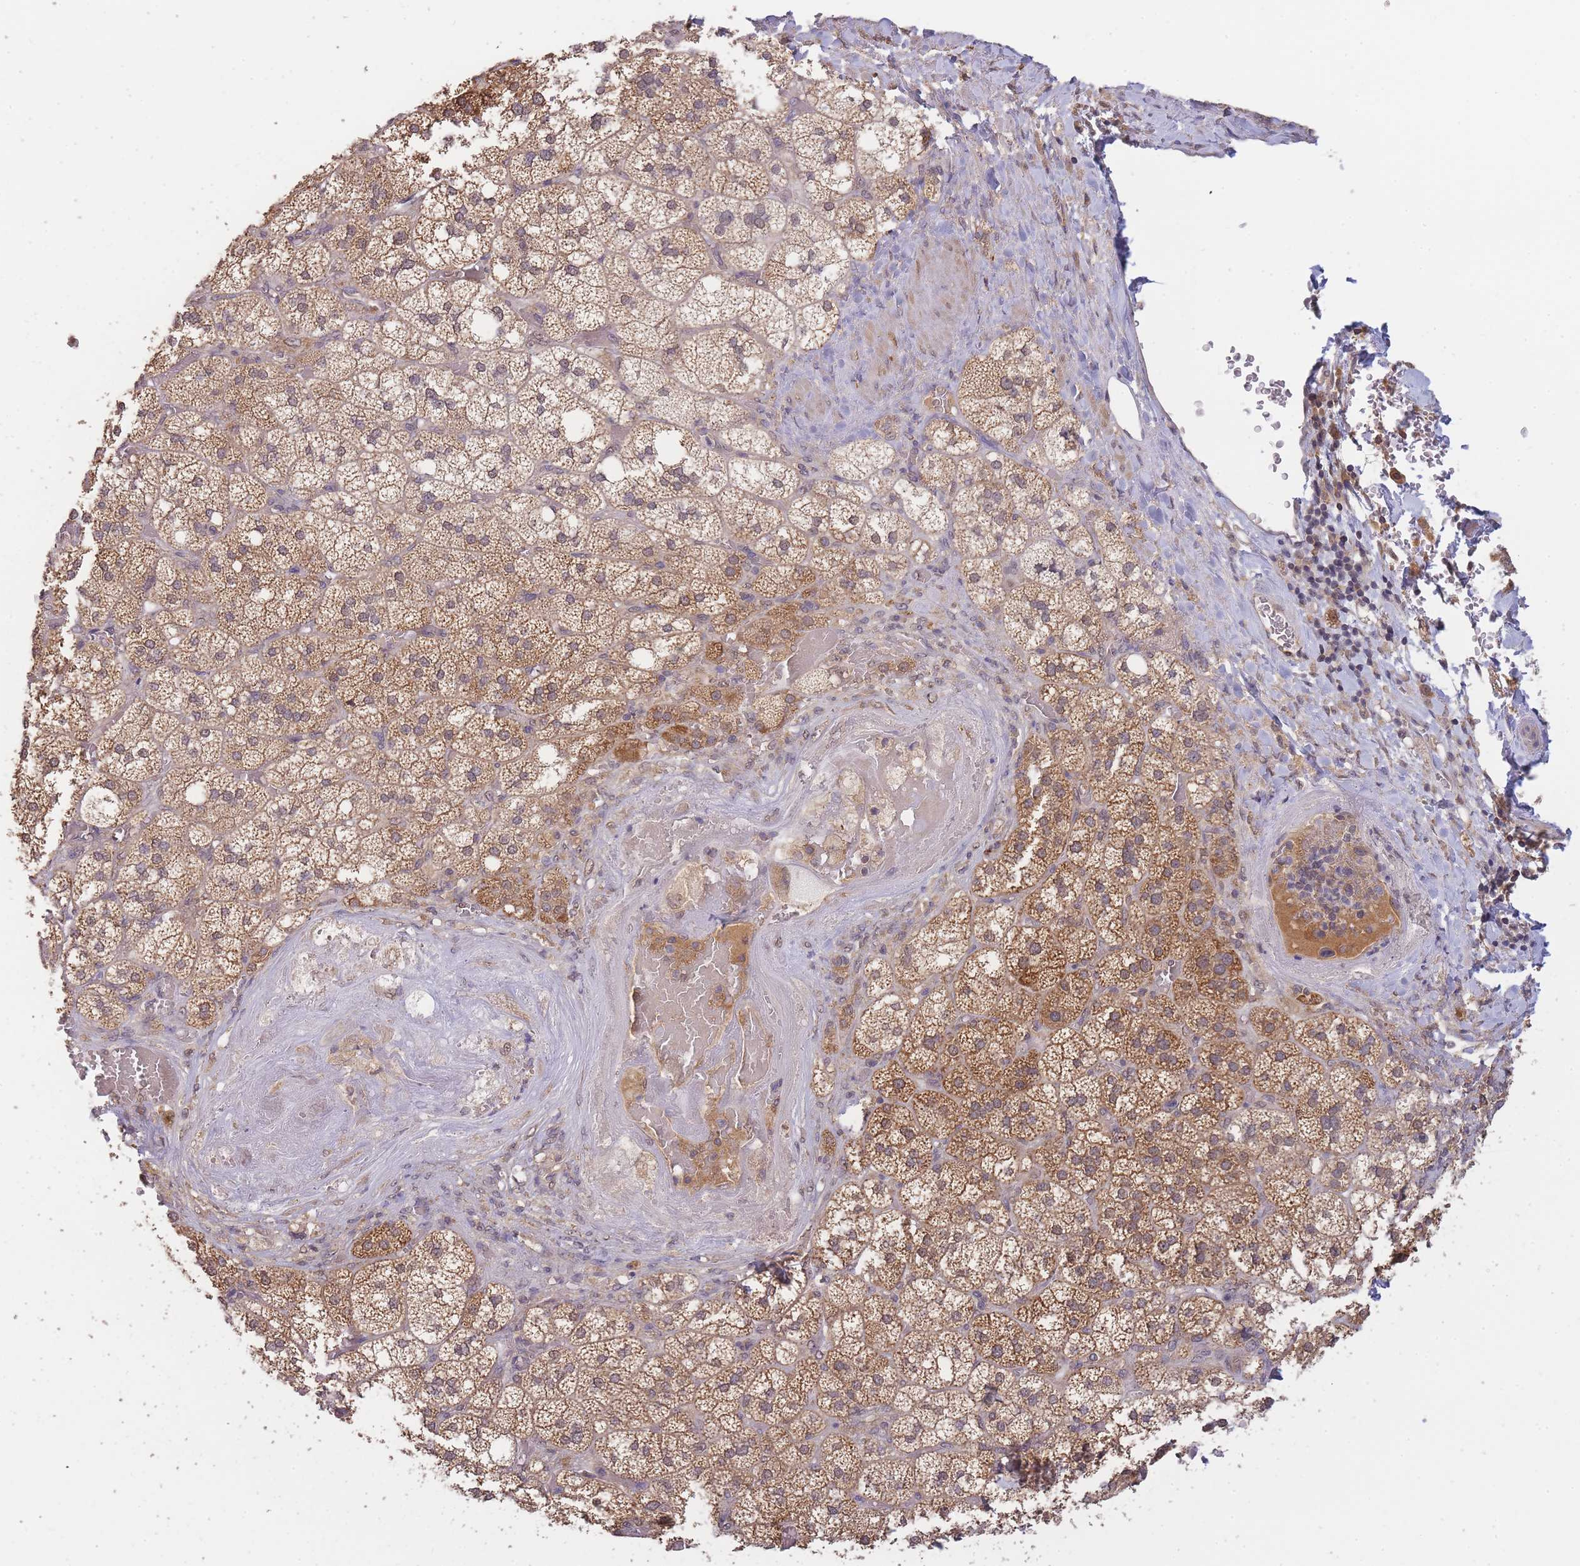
{"staining": {"intensity": "moderate", "quantity": ">75%", "location": "cytoplasmic/membranous"}, "tissue": "adrenal gland", "cell_type": "Glandular cells", "image_type": "normal", "snomed": [{"axis": "morphology", "description": "Normal tissue, NOS"}, {"axis": "topography", "description": "Adrenal gland"}], "caption": "Adrenal gland stained for a protein demonstrates moderate cytoplasmic/membranous positivity in glandular cells. The protein is stained brown, and the nuclei are stained in blue (DAB IHC with brightfield microscopy, high magnification).", "gene": "PIP4P1", "patient": {"sex": "male", "age": 61}}